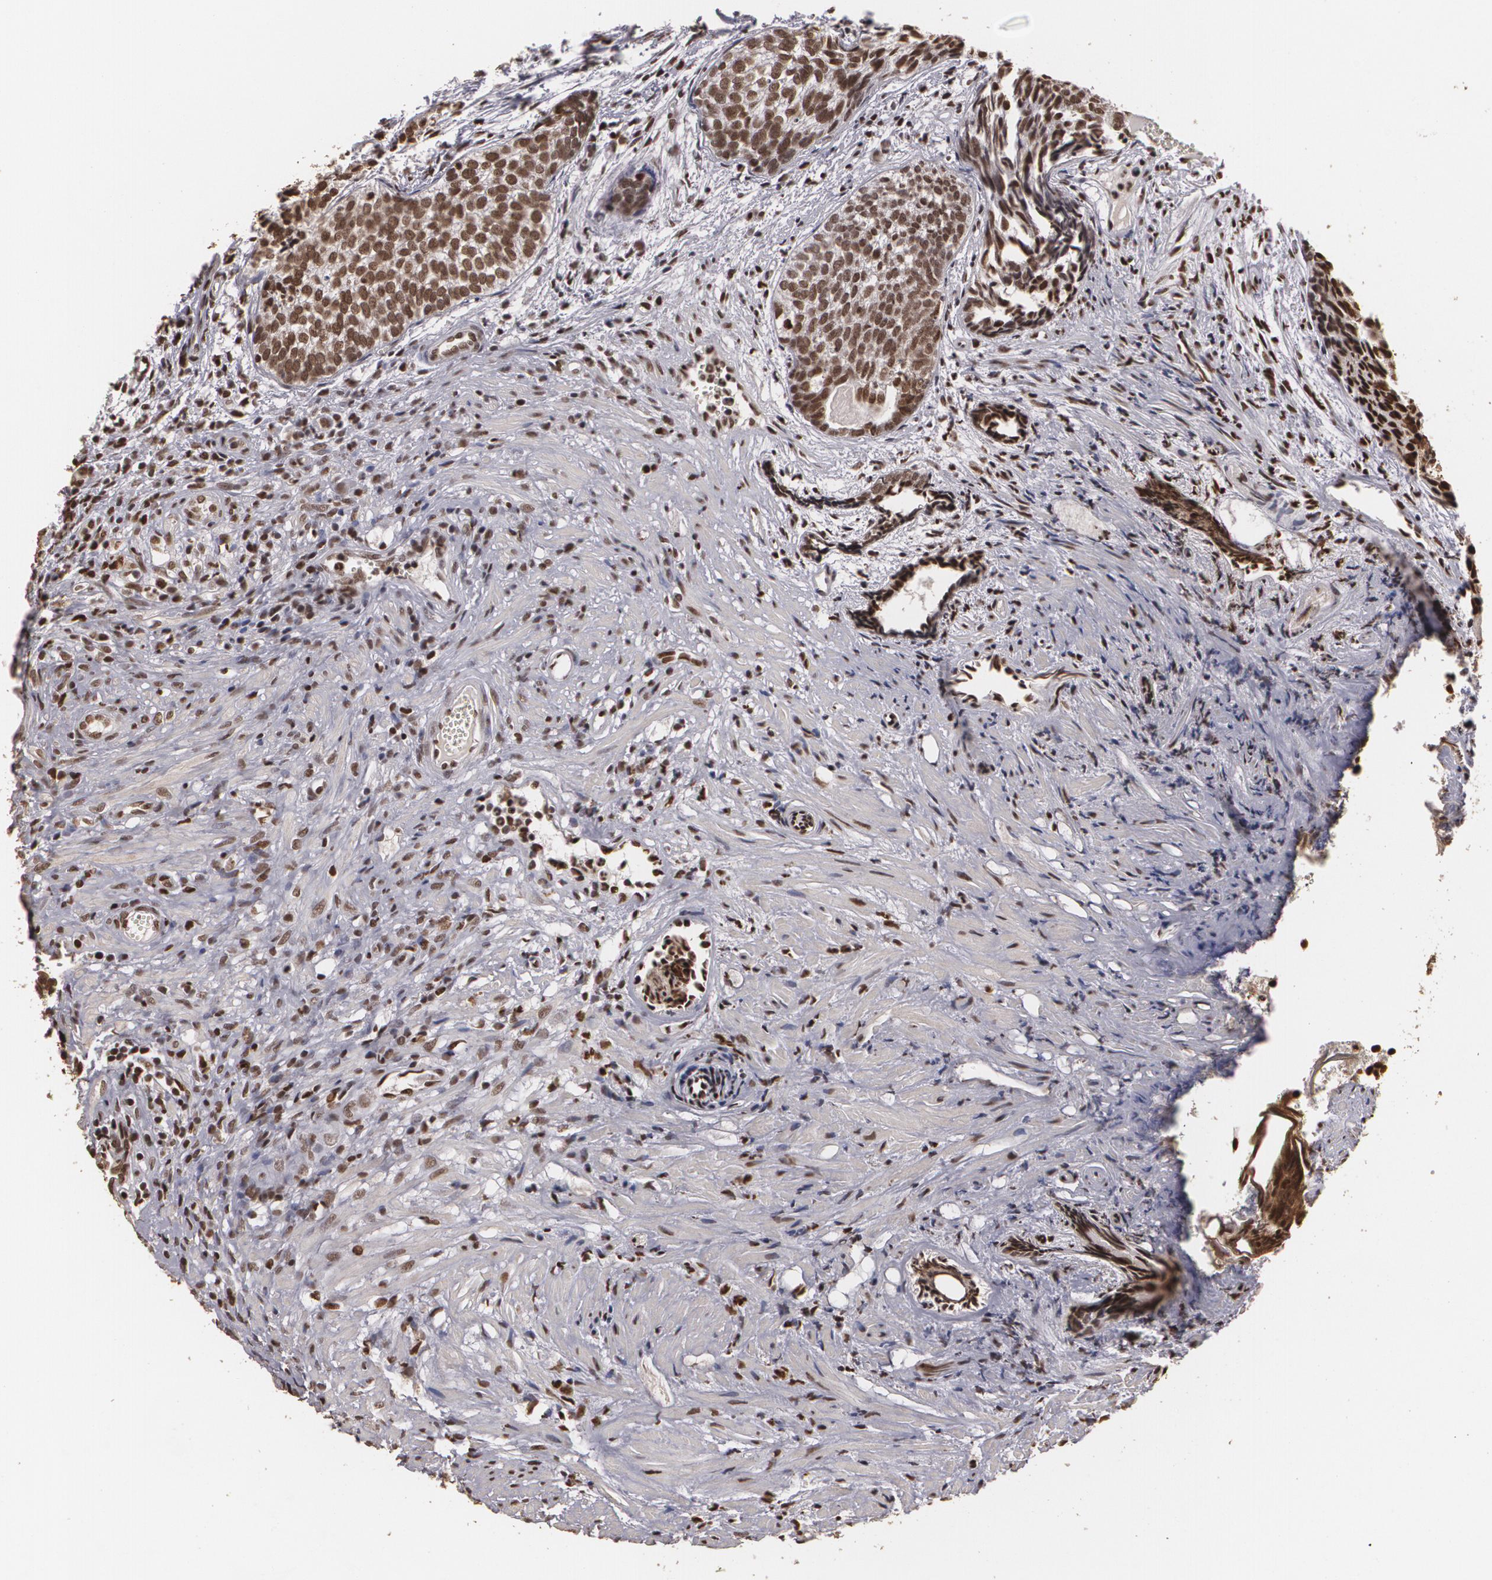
{"staining": {"intensity": "strong", "quantity": ">75%", "location": "cytoplasmic/membranous,nuclear"}, "tissue": "urothelial cancer", "cell_type": "Tumor cells", "image_type": "cancer", "snomed": [{"axis": "morphology", "description": "Urothelial carcinoma, Low grade"}, {"axis": "topography", "description": "Urinary bladder"}], "caption": "Immunohistochemistry micrograph of neoplastic tissue: human urothelial cancer stained using immunohistochemistry reveals high levels of strong protein expression localized specifically in the cytoplasmic/membranous and nuclear of tumor cells, appearing as a cytoplasmic/membranous and nuclear brown color.", "gene": "RCOR1", "patient": {"sex": "male", "age": 84}}